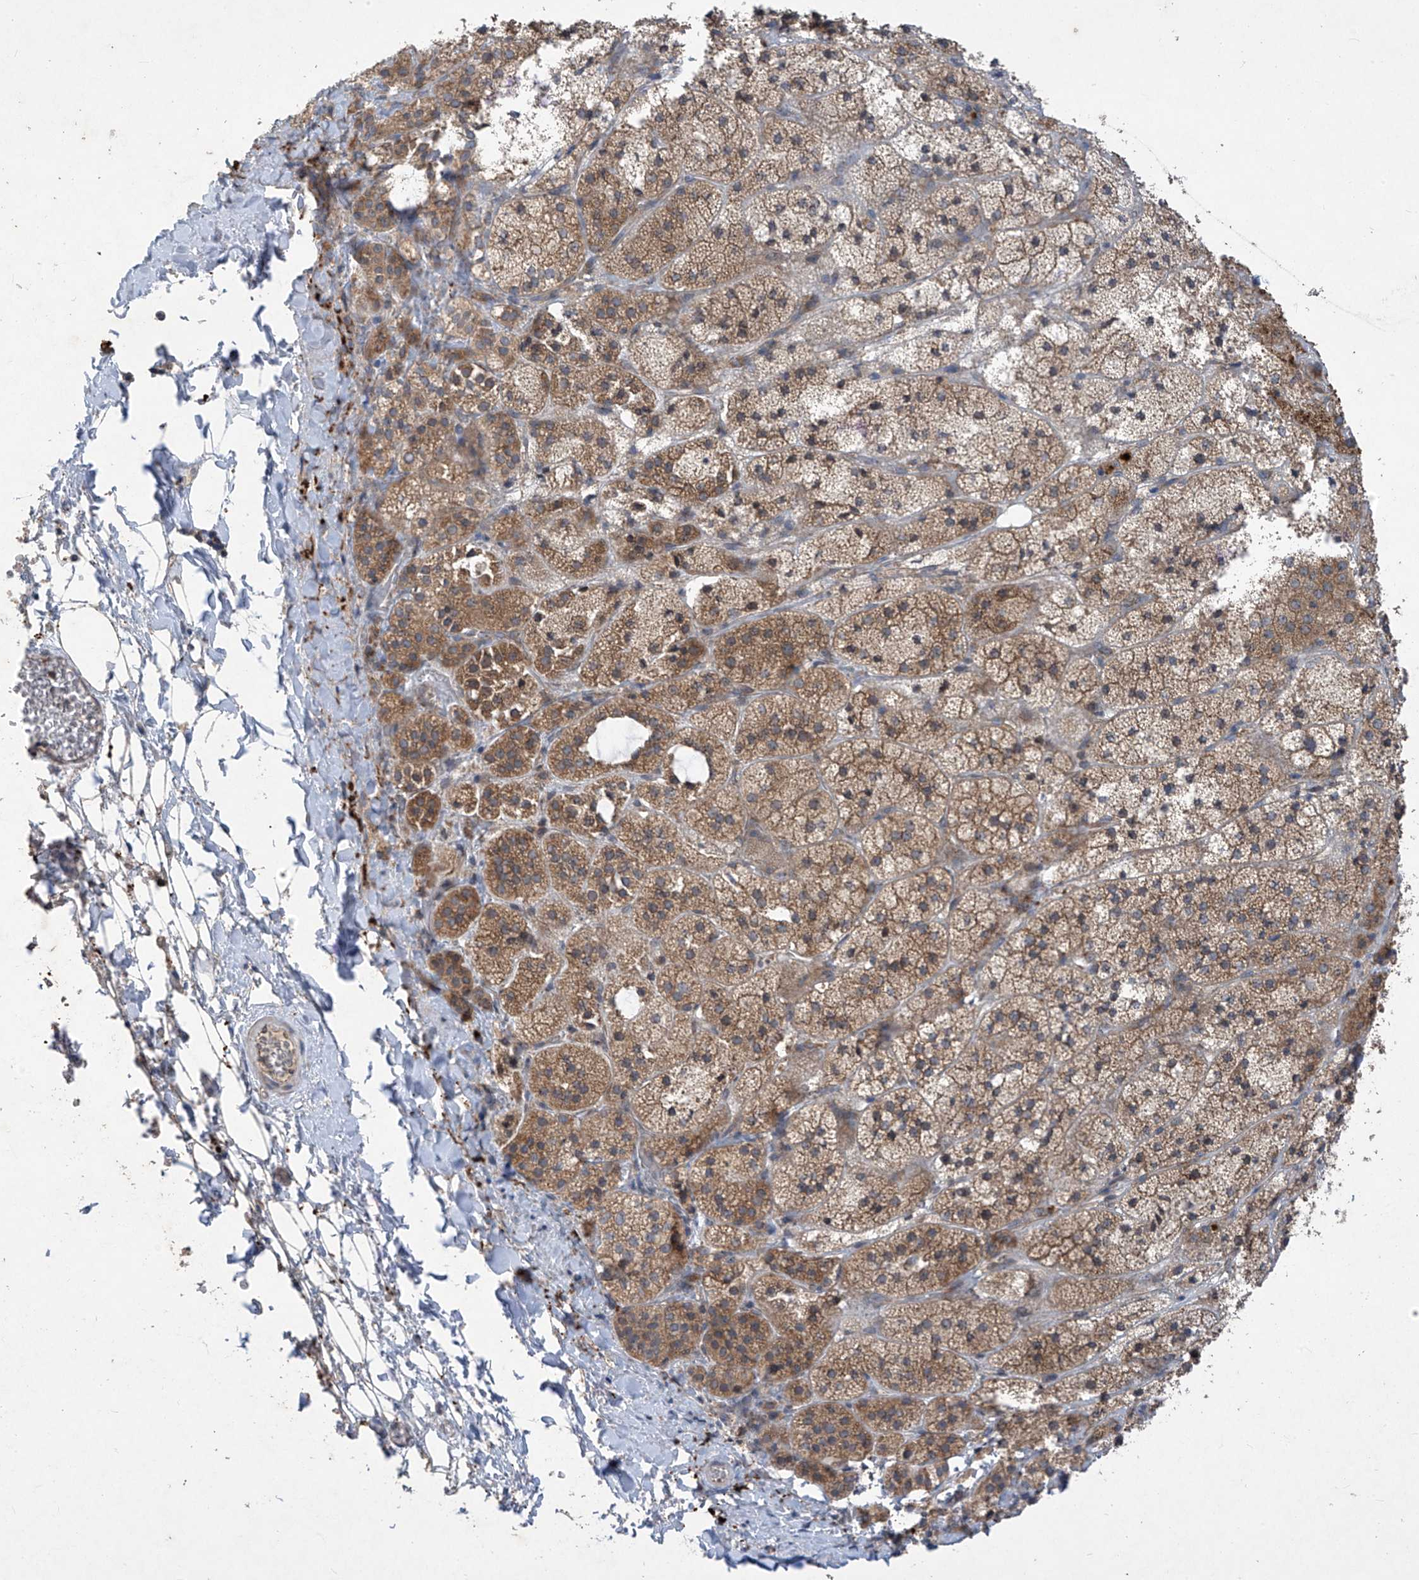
{"staining": {"intensity": "strong", "quantity": "25%-75%", "location": "cytoplasmic/membranous"}, "tissue": "adrenal gland", "cell_type": "Glandular cells", "image_type": "normal", "snomed": [{"axis": "morphology", "description": "Normal tissue, NOS"}, {"axis": "topography", "description": "Adrenal gland"}], "caption": "Adrenal gland was stained to show a protein in brown. There is high levels of strong cytoplasmic/membranous expression in about 25%-75% of glandular cells.", "gene": "RPL34", "patient": {"sex": "female", "age": 44}}